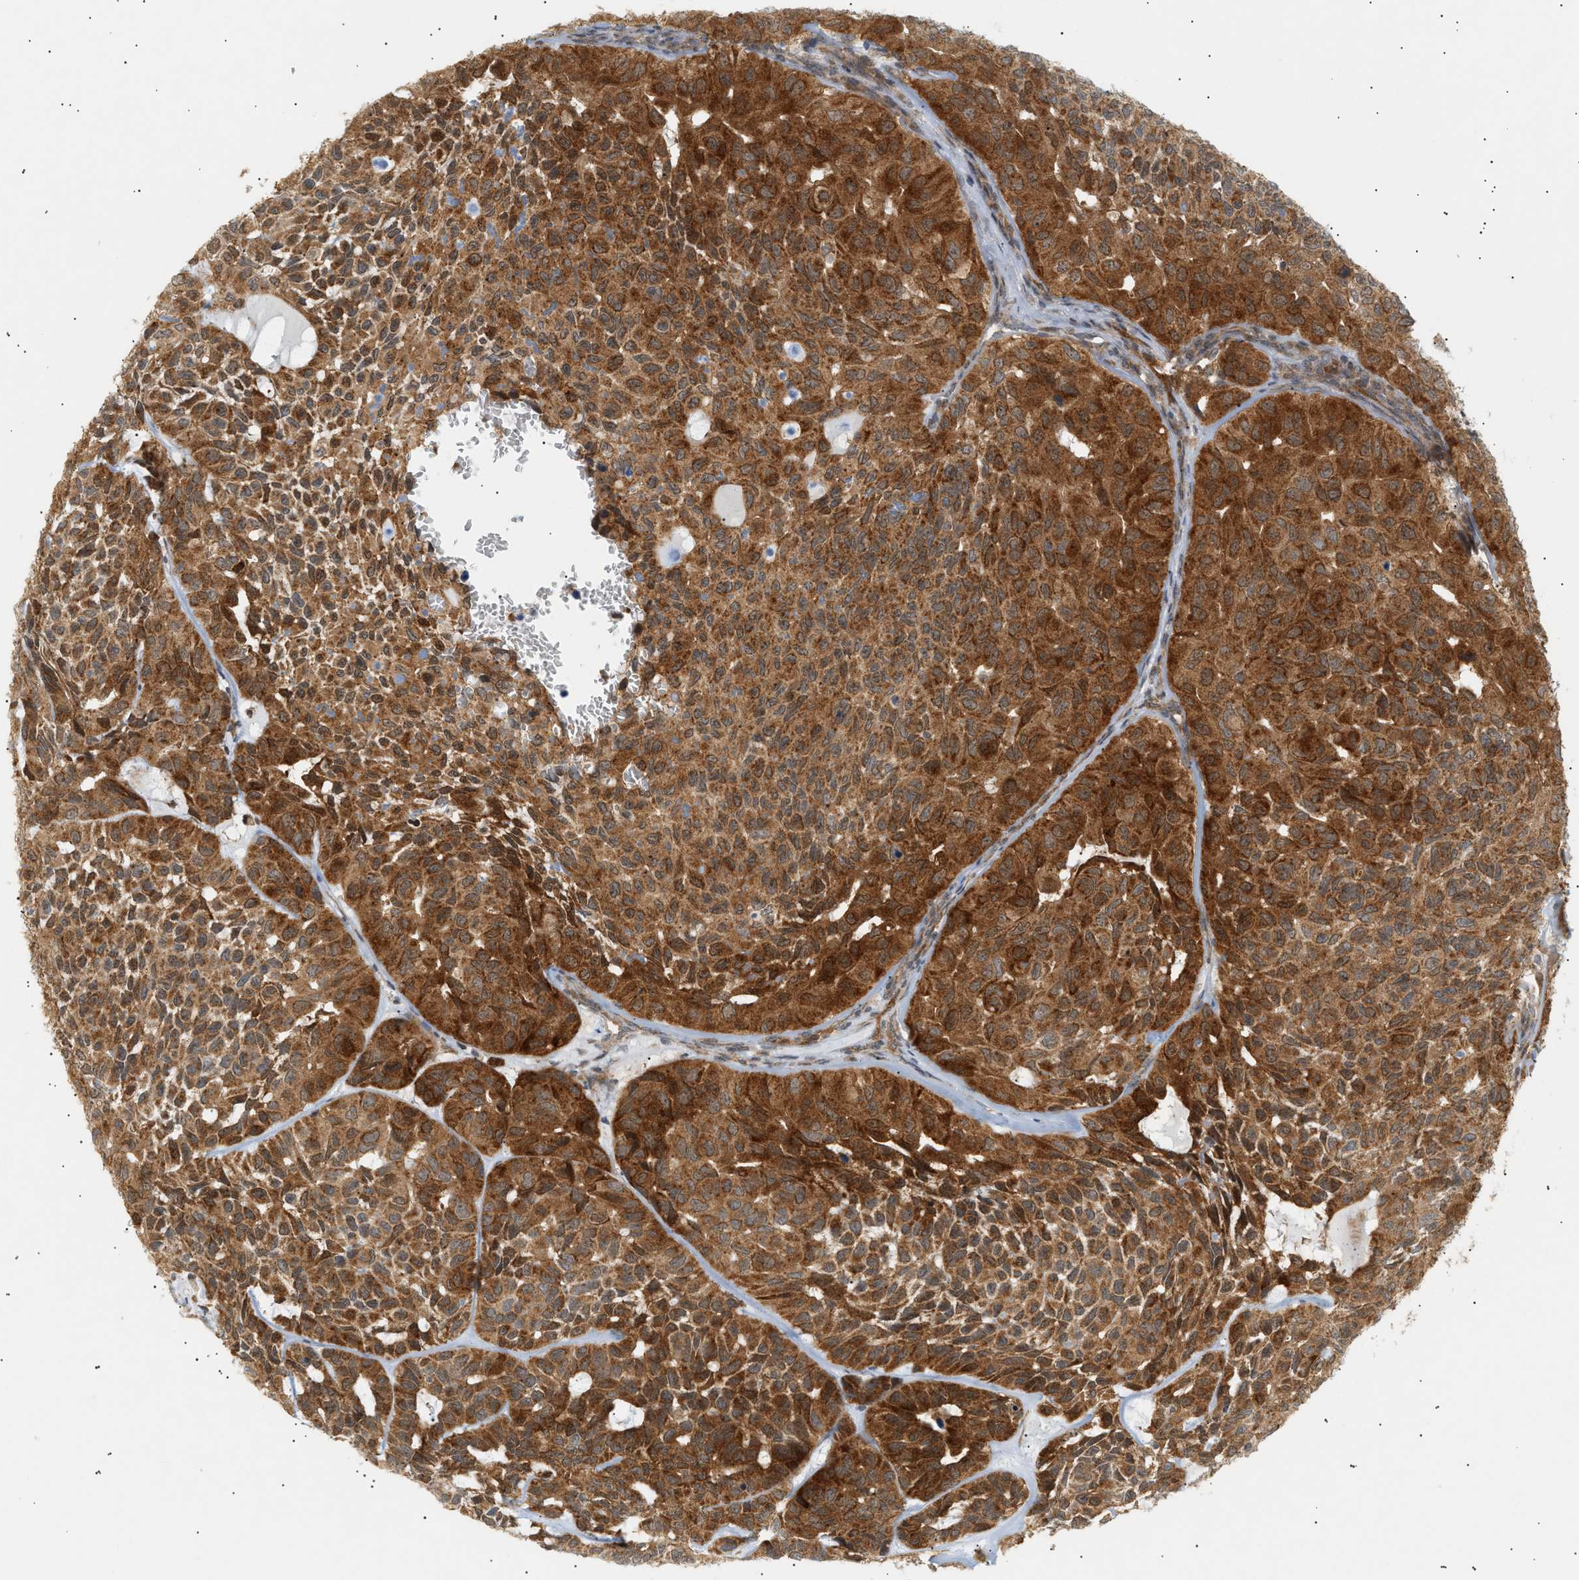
{"staining": {"intensity": "strong", "quantity": ">75%", "location": "cytoplasmic/membranous"}, "tissue": "head and neck cancer", "cell_type": "Tumor cells", "image_type": "cancer", "snomed": [{"axis": "morphology", "description": "Adenocarcinoma, NOS"}, {"axis": "topography", "description": "Salivary gland, NOS"}, {"axis": "topography", "description": "Head-Neck"}], "caption": "A micrograph of human head and neck cancer (adenocarcinoma) stained for a protein shows strong cytoplasmic/membranous brown staining in tumor cells.", "gene": "SHC1", "patient": {"sex": "female", "age": 76}}